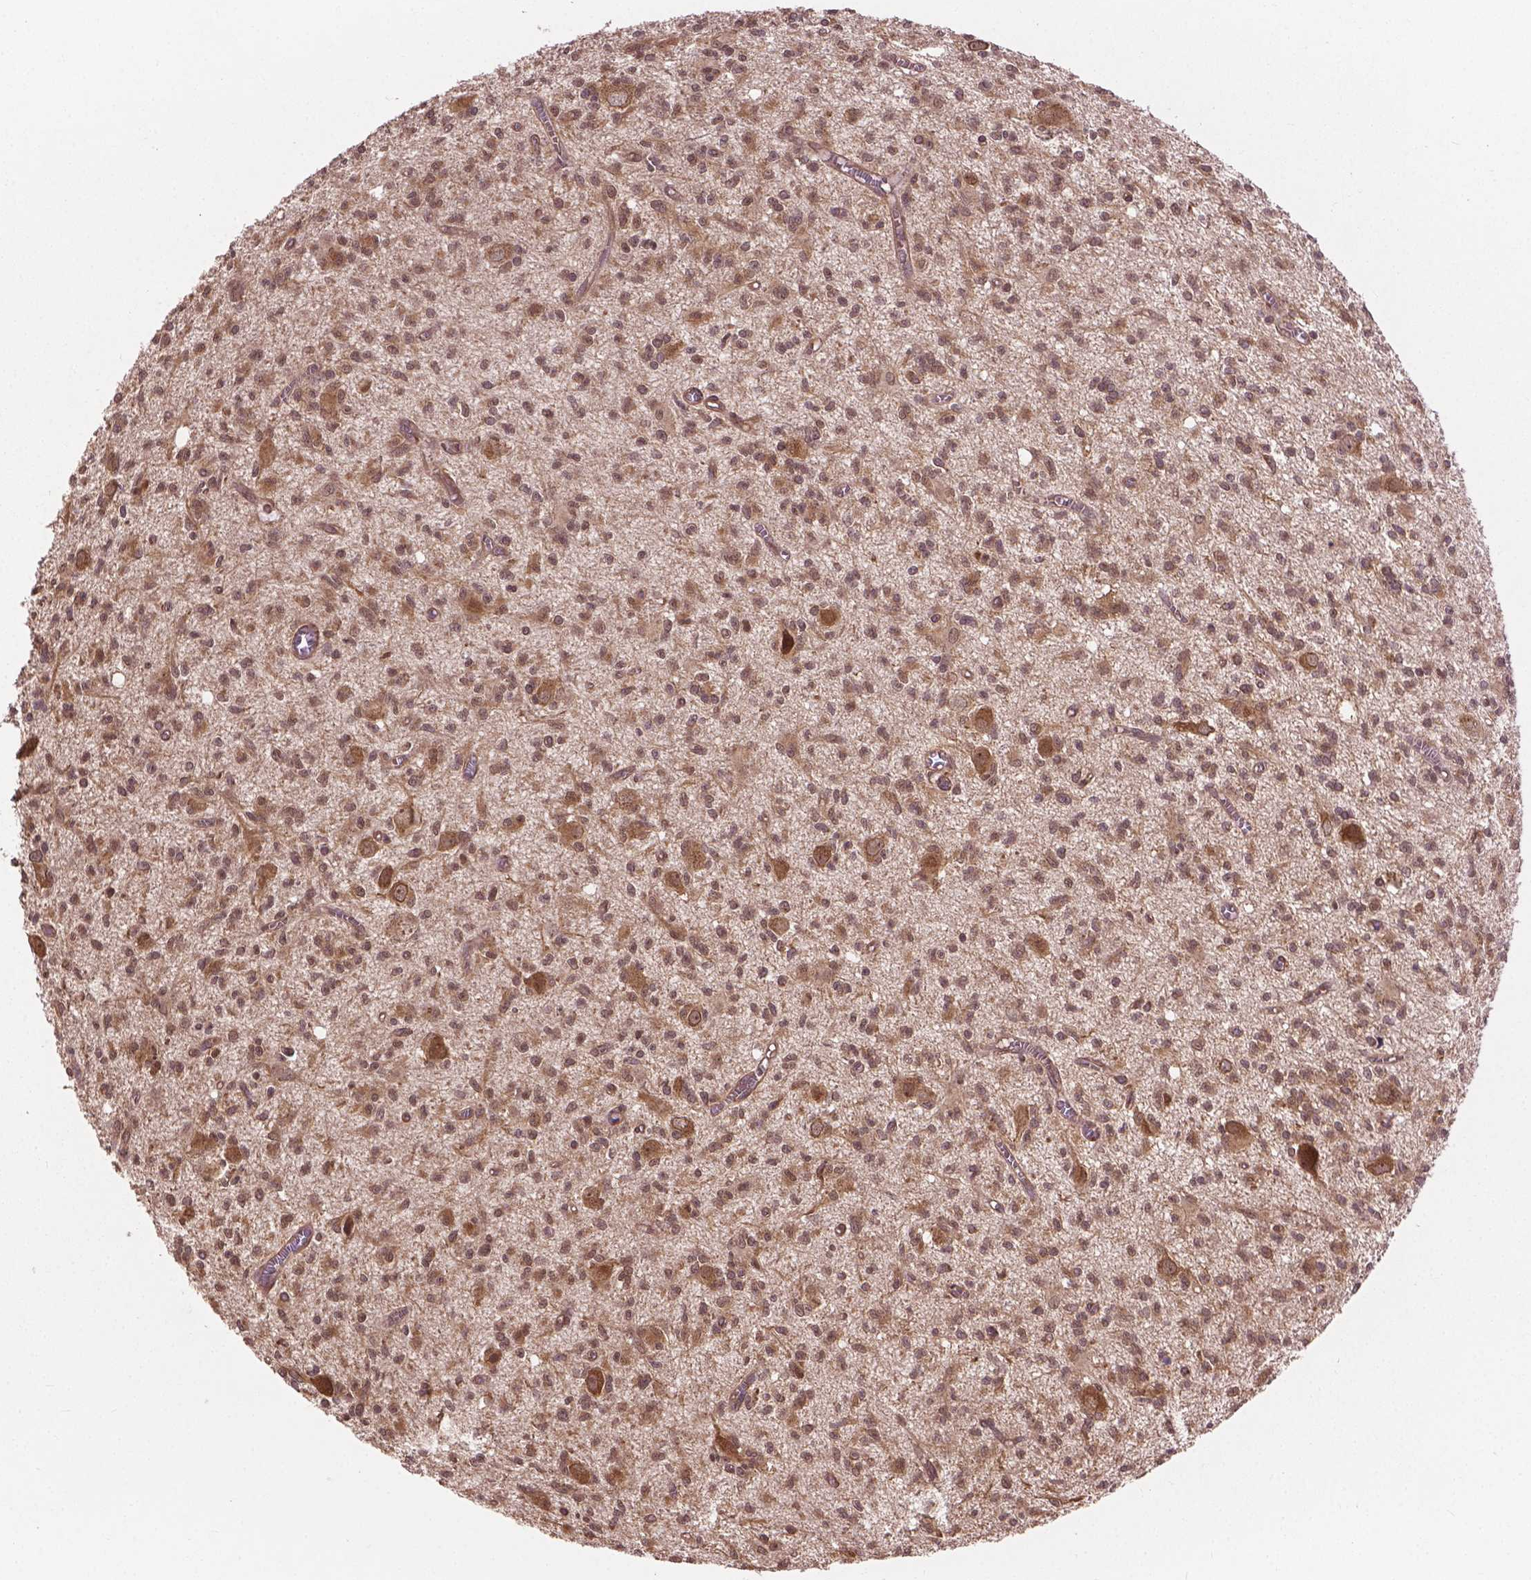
{"staining": {"intensity": "moderate", "quantity": "25%-75%", "location": "cytoplasmic/membranous"}, "tissue": "glioma", "cell_type": "Tumor cells", "image_type": "cancer", "snomed": [{"axis": "morphology", "description": "Glioma, malignant, Low grade"}, {"axis": "topography", "description": "Brain"}], "caption": "Immunohistochemical staining of glioma shows moderate cytoplasmic/membranous protein positivity in approximately 25%-75% of tumor cells.", "gene": "PPP1CB", "patient": {"sex": "male", "age": 64}}